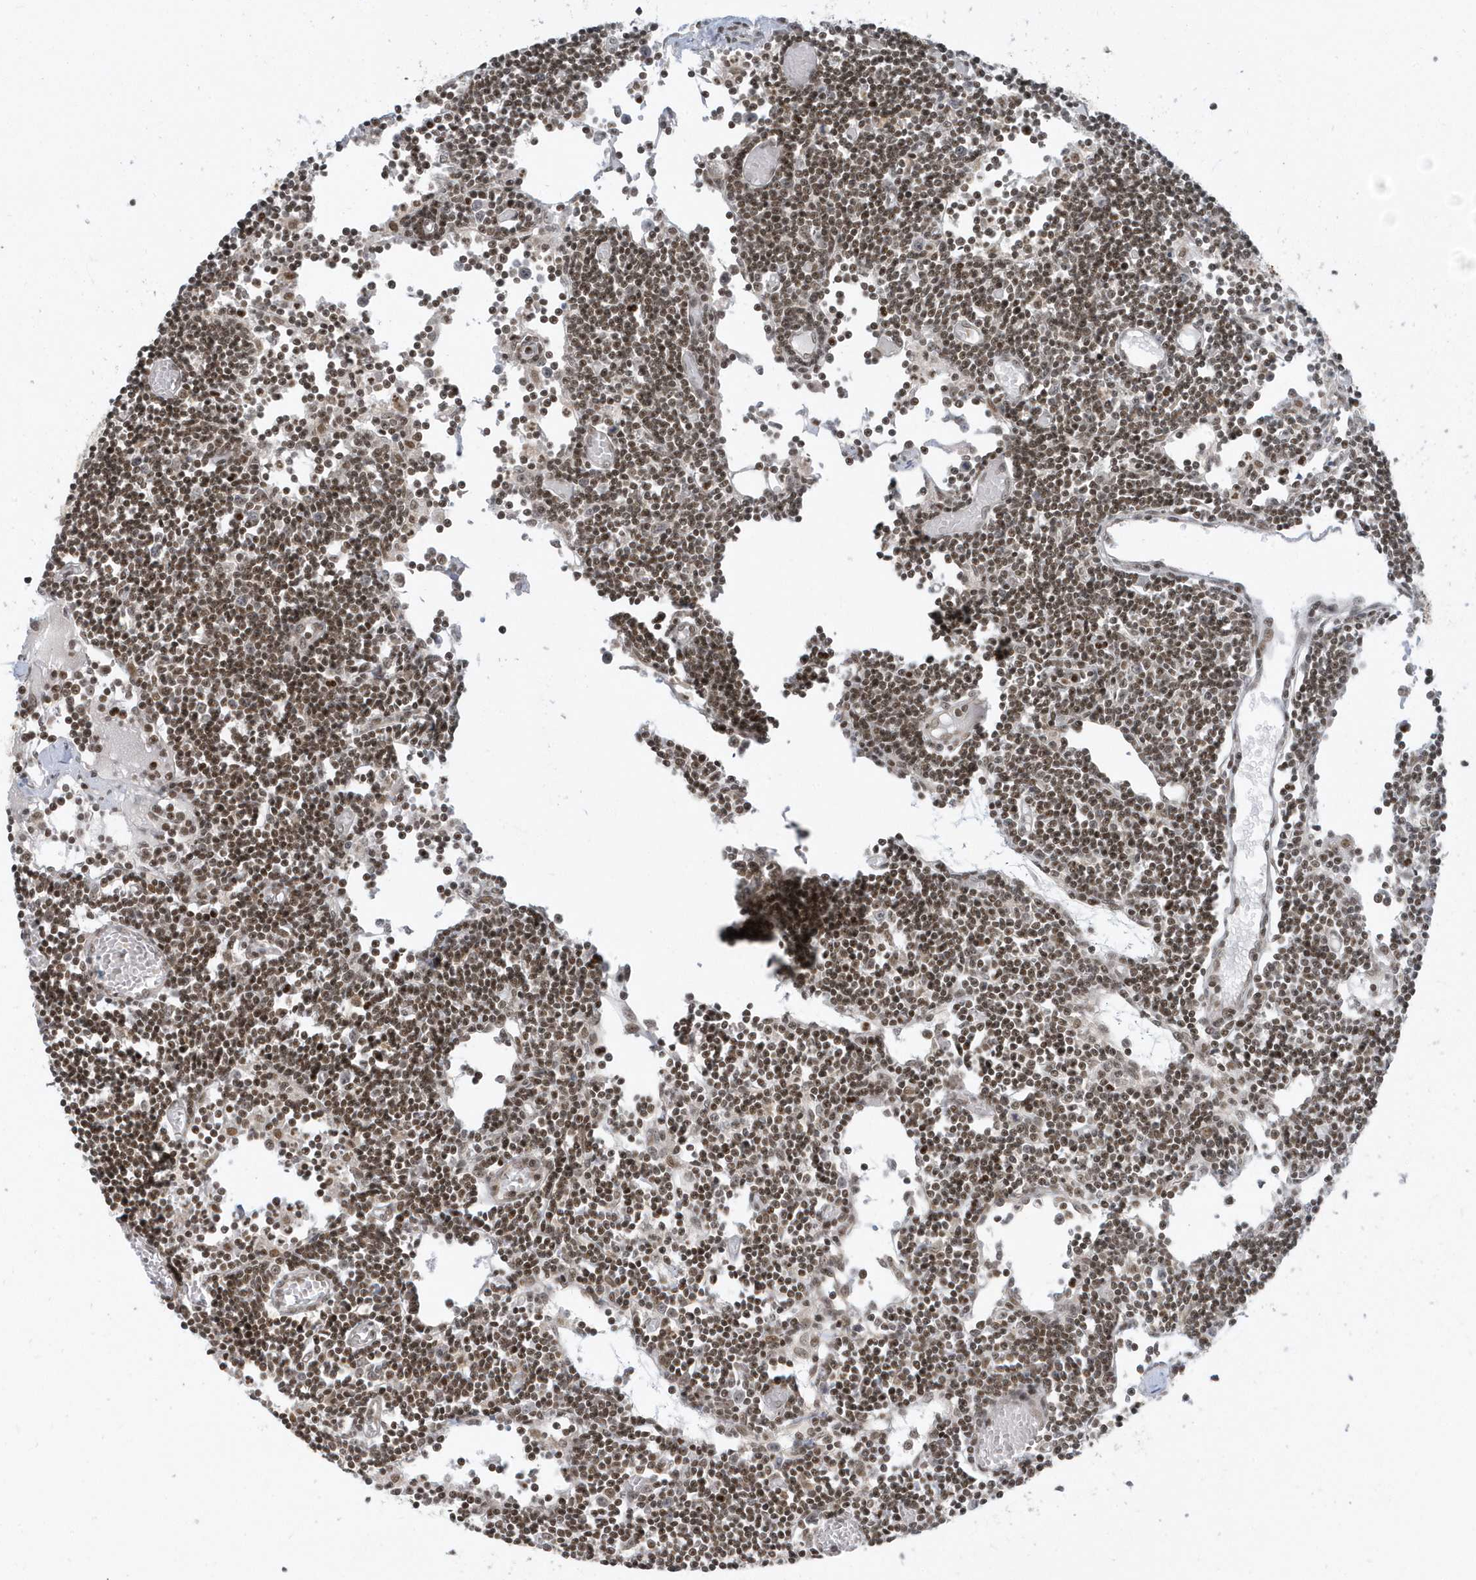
{"staining": {"intensity": "moderate", "quantity": ">75%", "location": "nuclear"}, "tissue": "lymph node", "cell_type": "Germinal center cells", "image_type": "normal", "snomed": [{"axis": "morphology", "description": "Normal tissue, NOS"}, {"axis": "topography", "description": "Lymph node"}], "caption": "Lymph node was stained to show a protein in brown. There is medium levels of moderate nuclear expression in about >75% of germinal center cells. (Brightfield microscopy of DAB IHC at high magnification).", "gene": "ZNF740", "patient": {"sex": "female", "age": 11}}